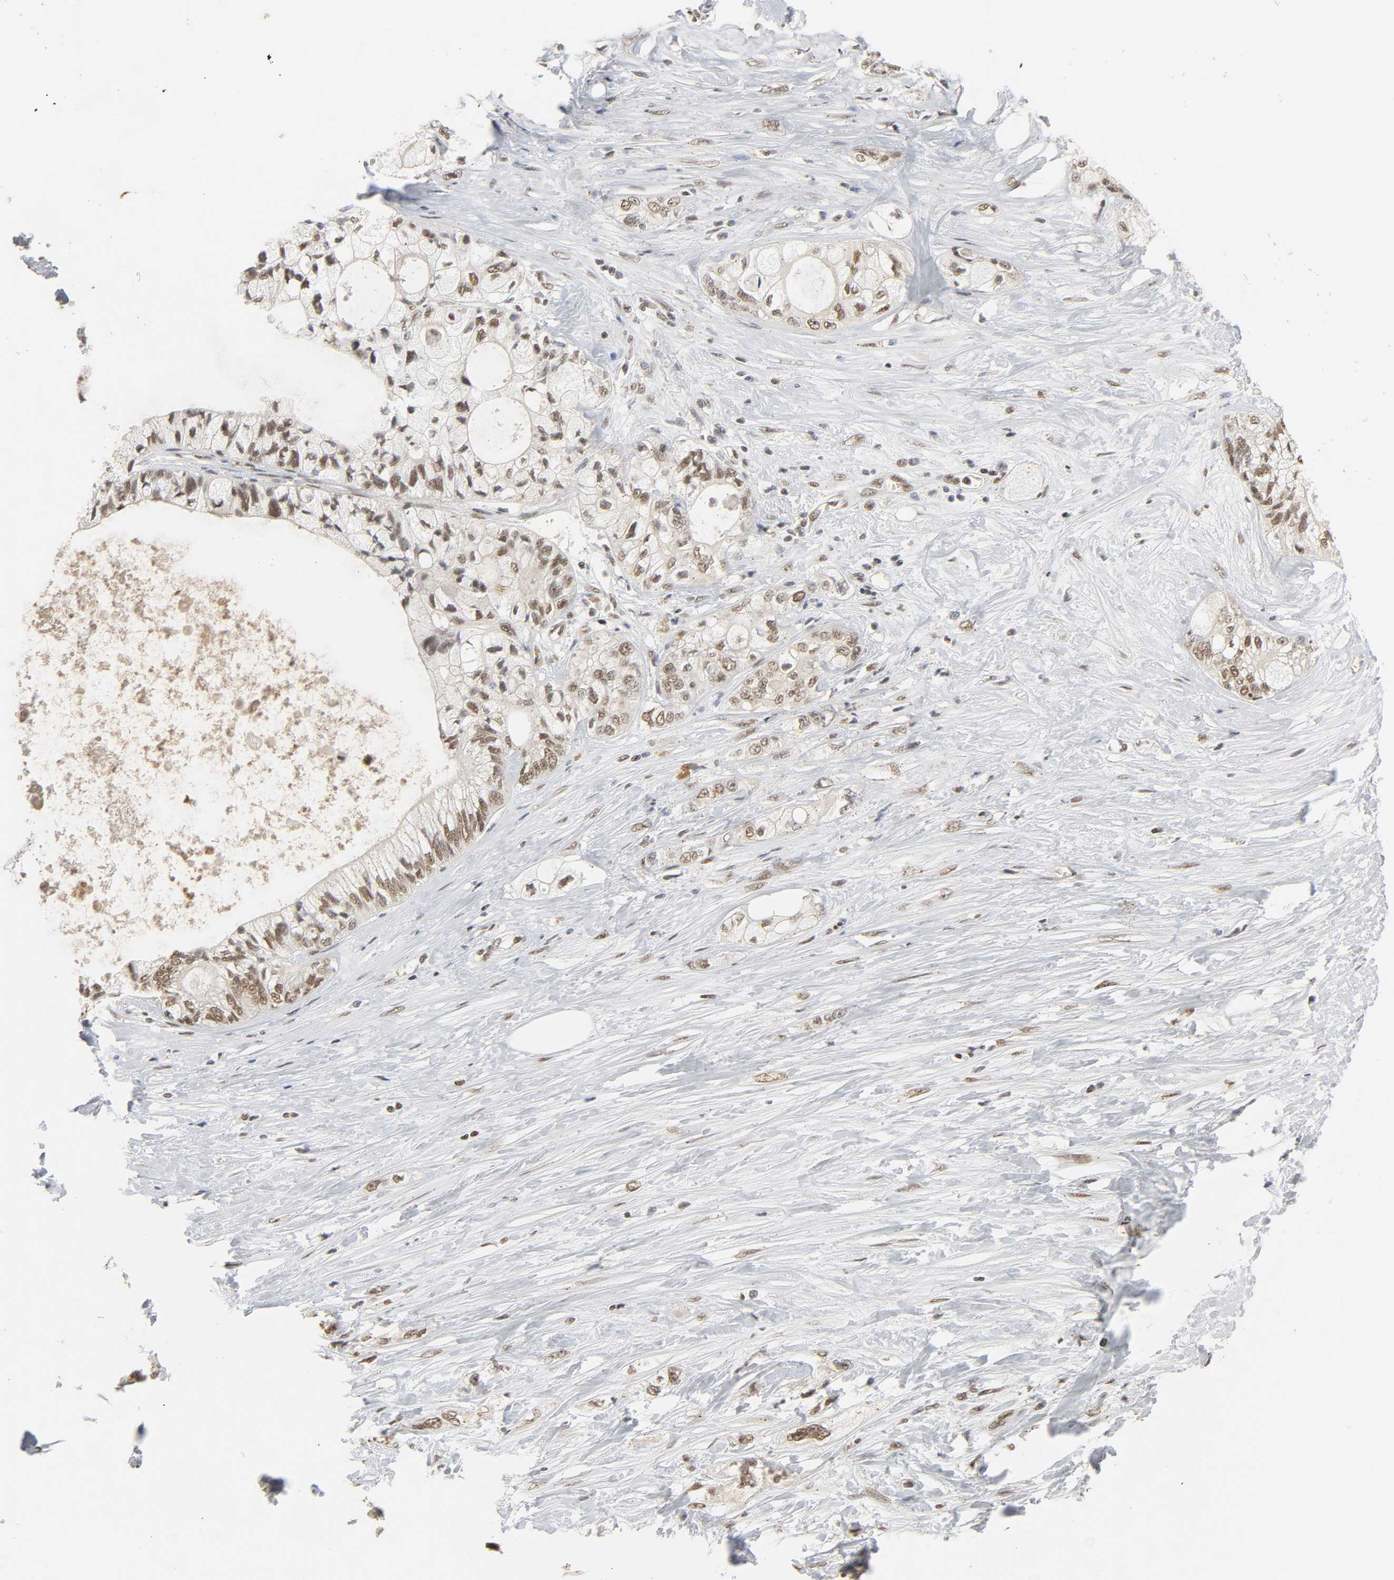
{"staining": {"intensity": "moderate", "quantity": ">75%", "location": "nuclear"}, "tissue": "pancreatic cancer", "cell_type": "Tumor cells", "image_type": "cancer", "snomed": [{"axis": "morphology", "description": "Adenocarcinoma, NOS"}, {"axis": "topography", "description": "Pancreas"}], "caption": "Pancreatic cancer stained for a protein shows moderate nuclear positivity in tumor cells.", "gene": "NCOA6", "patient": {"sex": "male", "age": 70}}